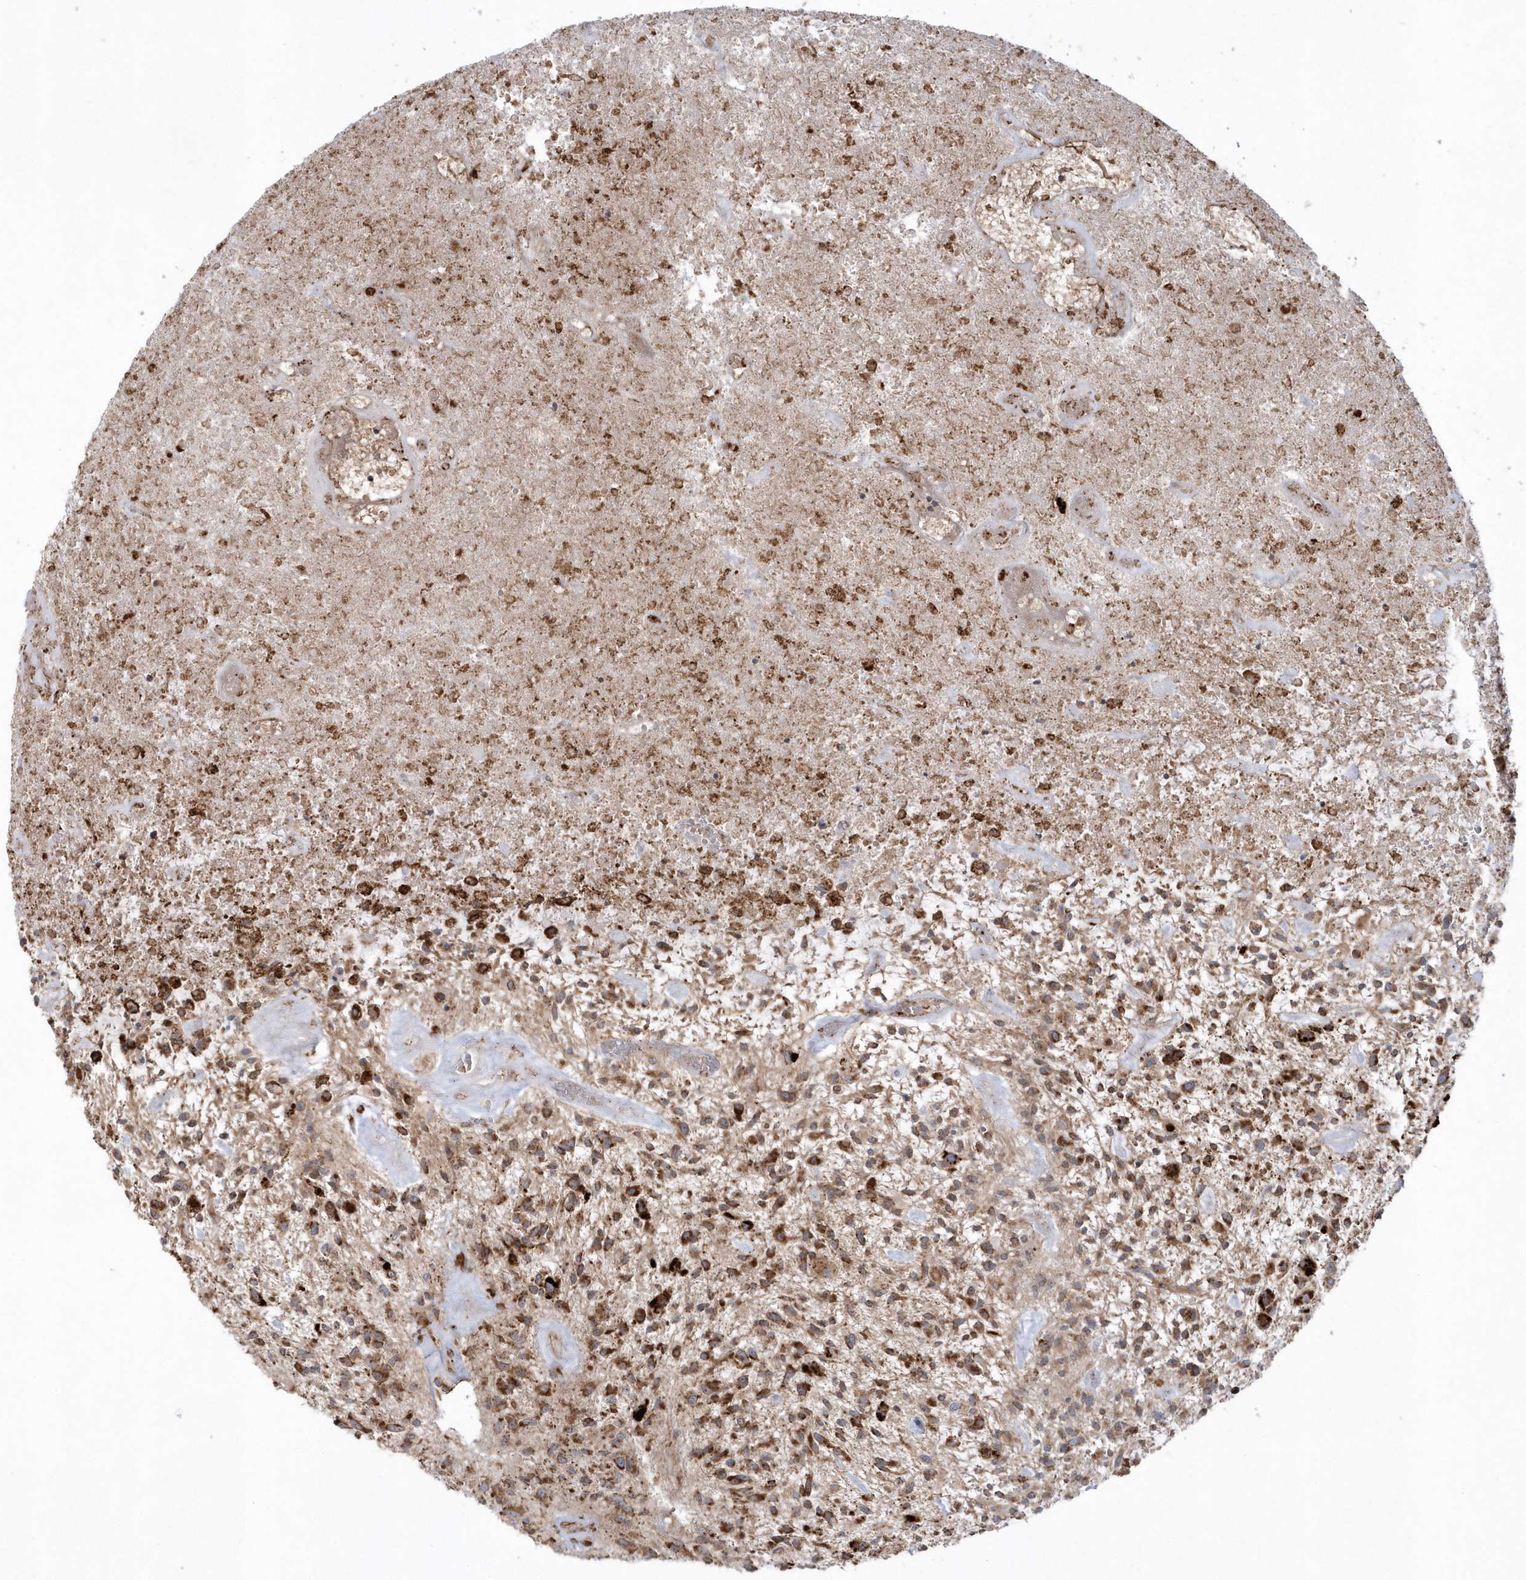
{"staining": {"intensity": "strong", "quantity": ">75%", "location": "cytoplasmic/membranous"}, "tissue": "glioma", "cell_type": "Tumor cells", "image_type": "cancer", "snomed": [{"axis": "morphology", "description": "Glioma, malignant, High grade"}, {"axis": "topography", "description": "Brain"}], "caption": "Immunohistochemical staining of human malignant glioma (high-grade) displays high levels of strong cytoplasmic/membranous expression in about >75% of tumor cells.", "gene": "SH3BP2", "patient": {"sex": "male", "age": 47}}